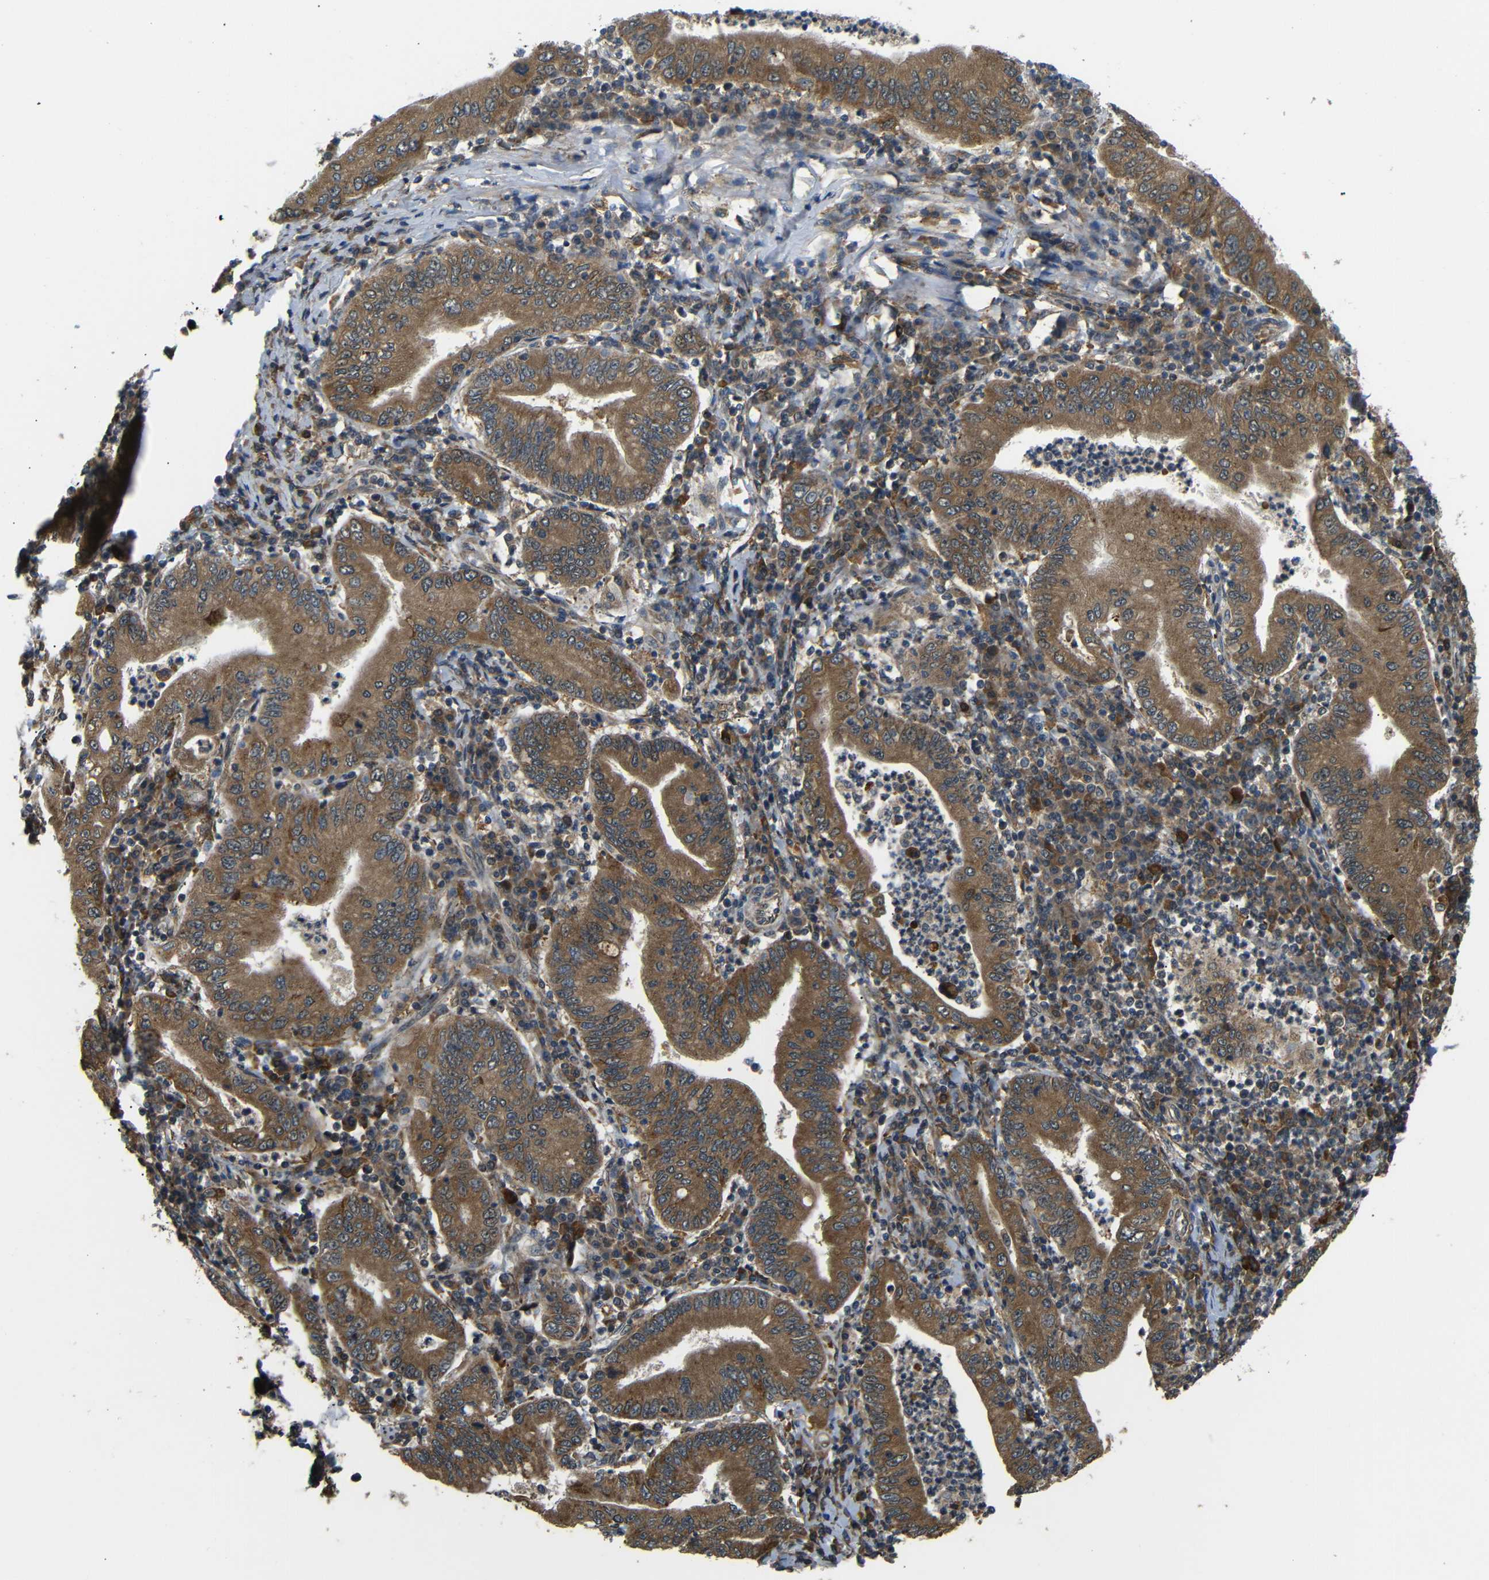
{"staining": {"intensity": "moderate", "quantity": ">75%", "location": "cytoplasmic/membranous"}, "tissue": "stomach cancer", "cell_type": "Tumor cells", "image_type": "cancer", "snomed": [{"axis": "morphology", "description": "Normal tissue, NOS"}, {"axis": "morphology", "description": "Adenocarcinoma, NOS"}, {"axis": "topography", "description": "Esophagus"}, {"axis": "topography", "description": "Stomach, upper"}, {"axis": "topography", "description": "Peripheral nerve tissue"}], "caption": "Immunohistochemical staining of human stomach cancer exhibits moderate cytoplasmic/membranous protein expression in approximately >75% of tumor cells.", "gene": "EPHB2", "patient": {"sex": "male", "age": 62}}